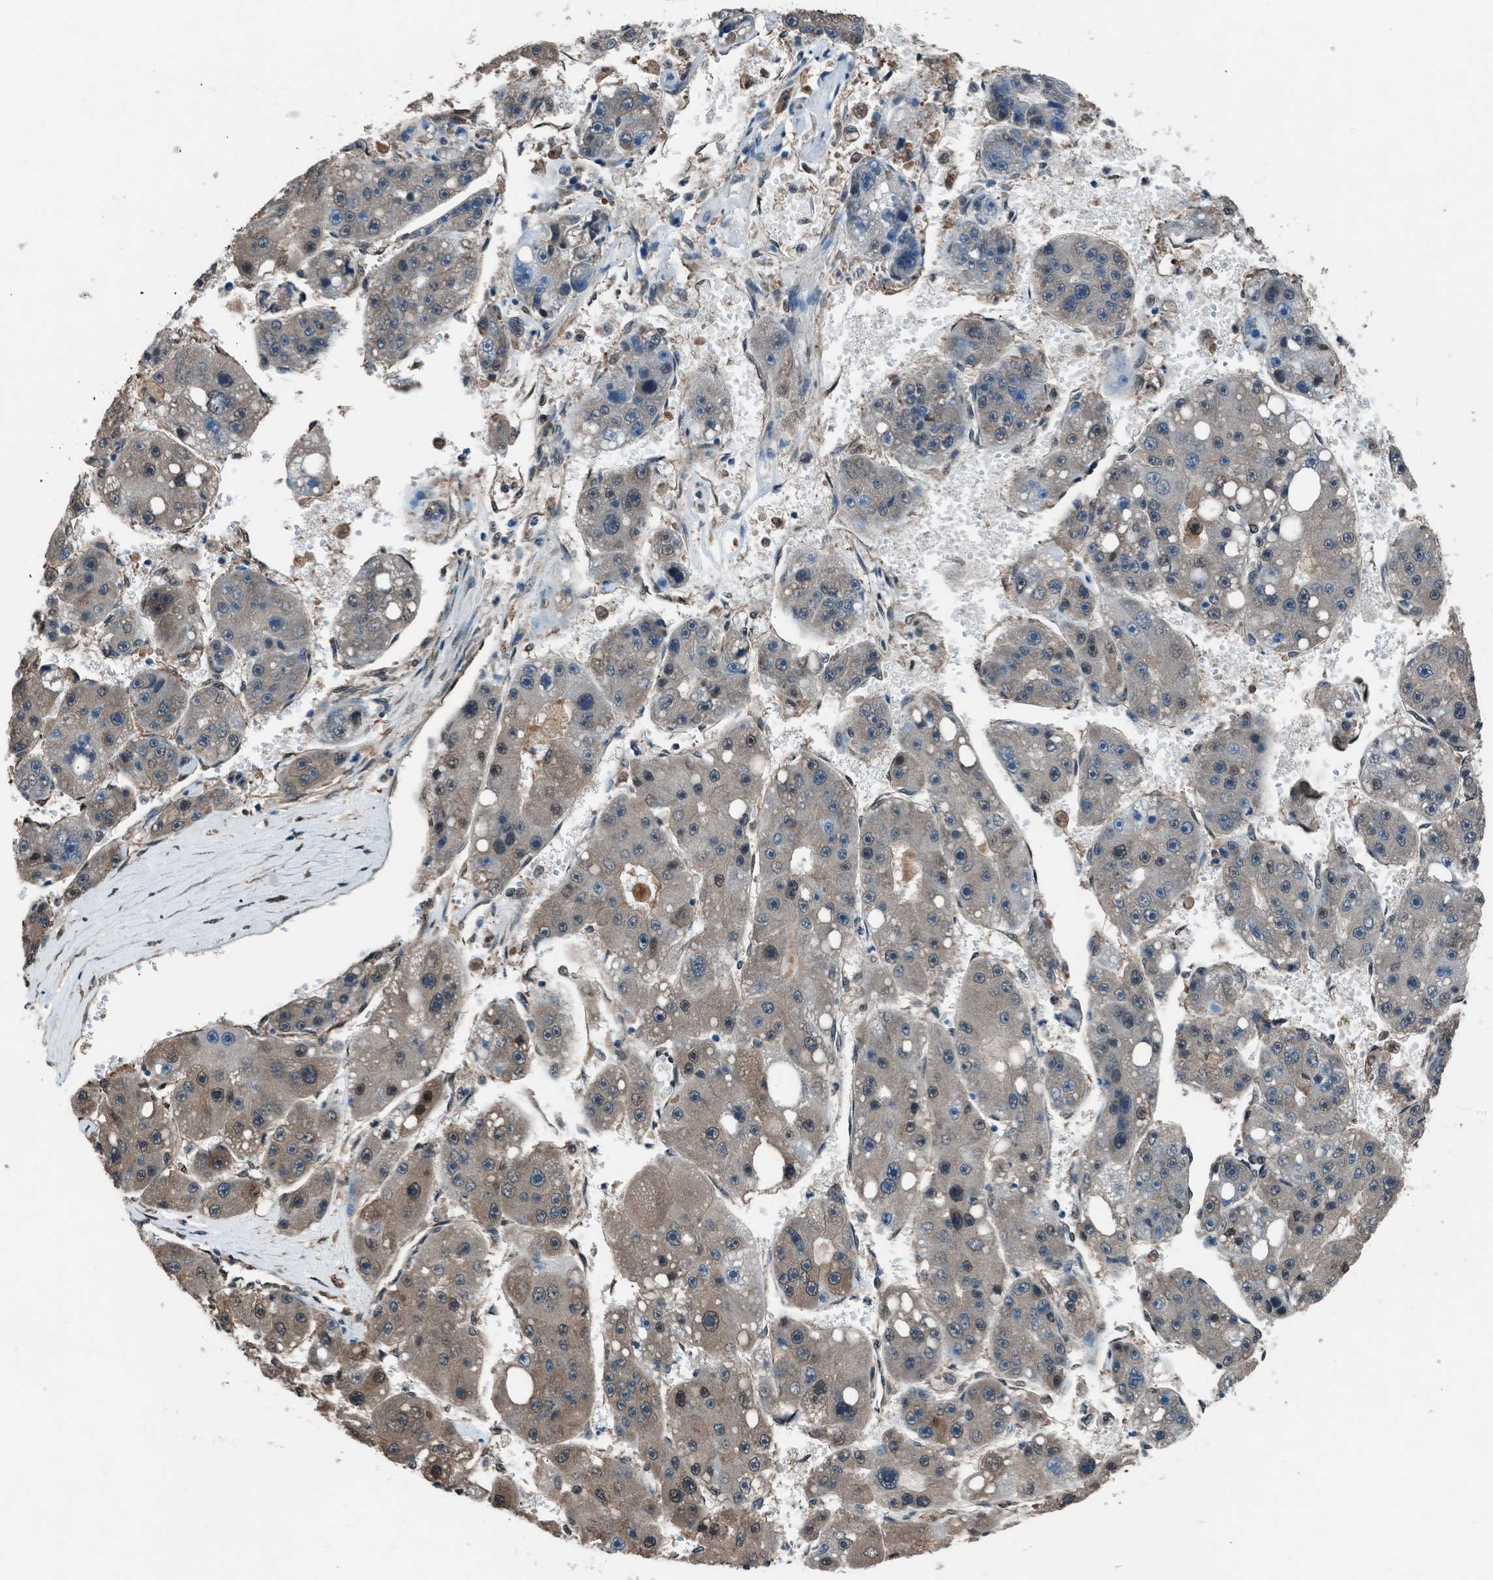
{"staining": {"intensity": "moderate", "quantity": "<25%", "location": "cytoplasmic/membranous,nuclear"}, "tissue": "liver cancer", "cell_type": "Tumor cells", "image_type": "cancer", "snomed": [{"axis": "morphology", "description": "Carcinoma, Hepatocellular, NOS"}, {"axis": "topography", "description": "Liver"}], "caption": "IHC of human liver hepatocellular carcinoma reveals low levels of moderate cytoplasmic/membranous and nuclear positivity in about <25% of tumor cells. (IHC, brightfield microscopy, high magnification).", "gene": "YWHAG", "patient": {"sex": "female", "age": 61}}